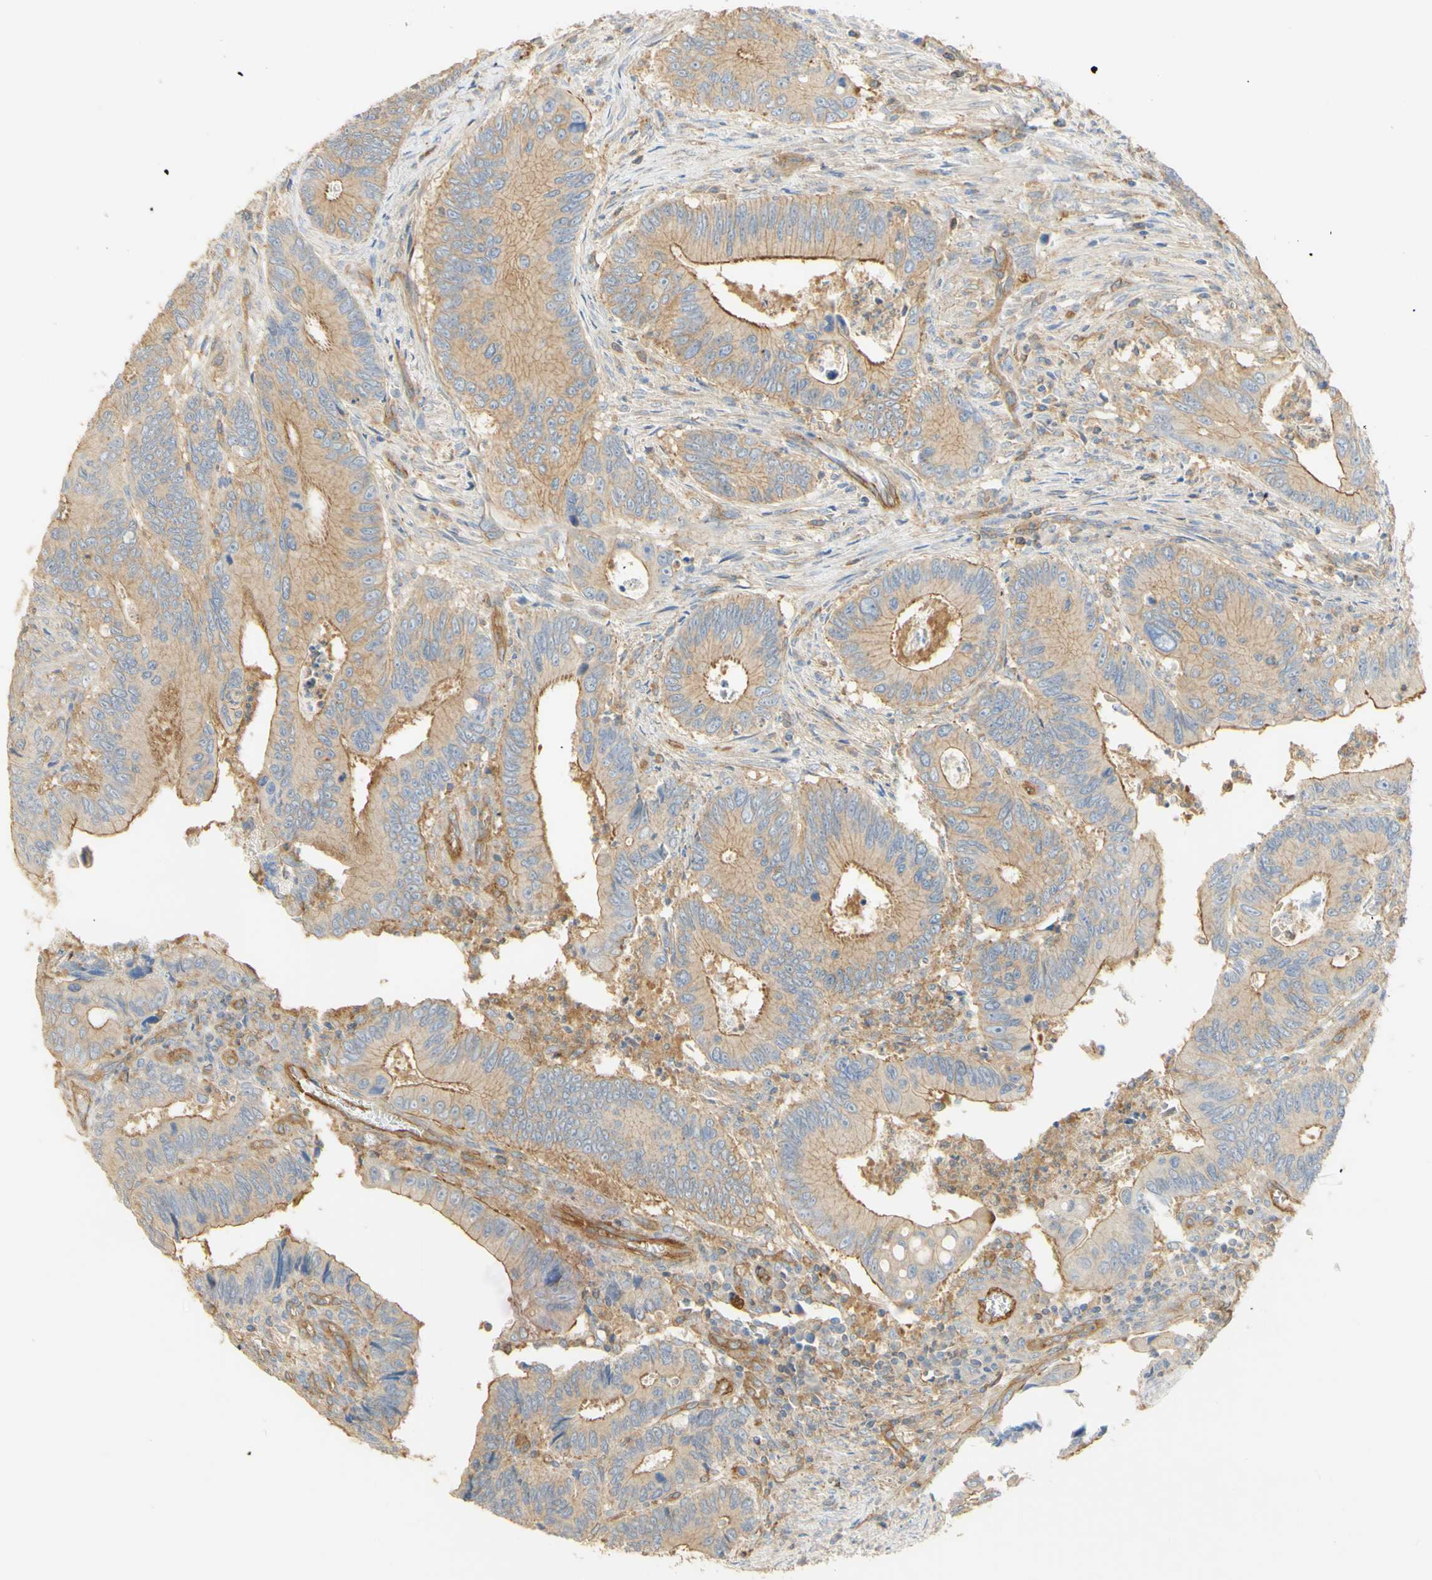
{"staining": {"intensity": "moderate", "quantity": ">75%", "location": "cytoplasmic/membranous"}, "tissue": "colorectal cancer", "cell_type": "Tumor cells", "image_type": "cancer", "snomed": [{"axis": "morphology", "description": "Inflammation, NOS"}, {"axis": "morphology", "description": "Adenocarcinoma, NOS"}, {"axis": "topography", "description": "Colon"}], "caption": "This is a micrograph of IHC staining of colorectal cancer (adenocarcinoma), which shows moderate expression in the cytoplasmic/membranous of tumor cells.", "gene": "KCNE4", "patient": {"sex": "male", "age": 72}}